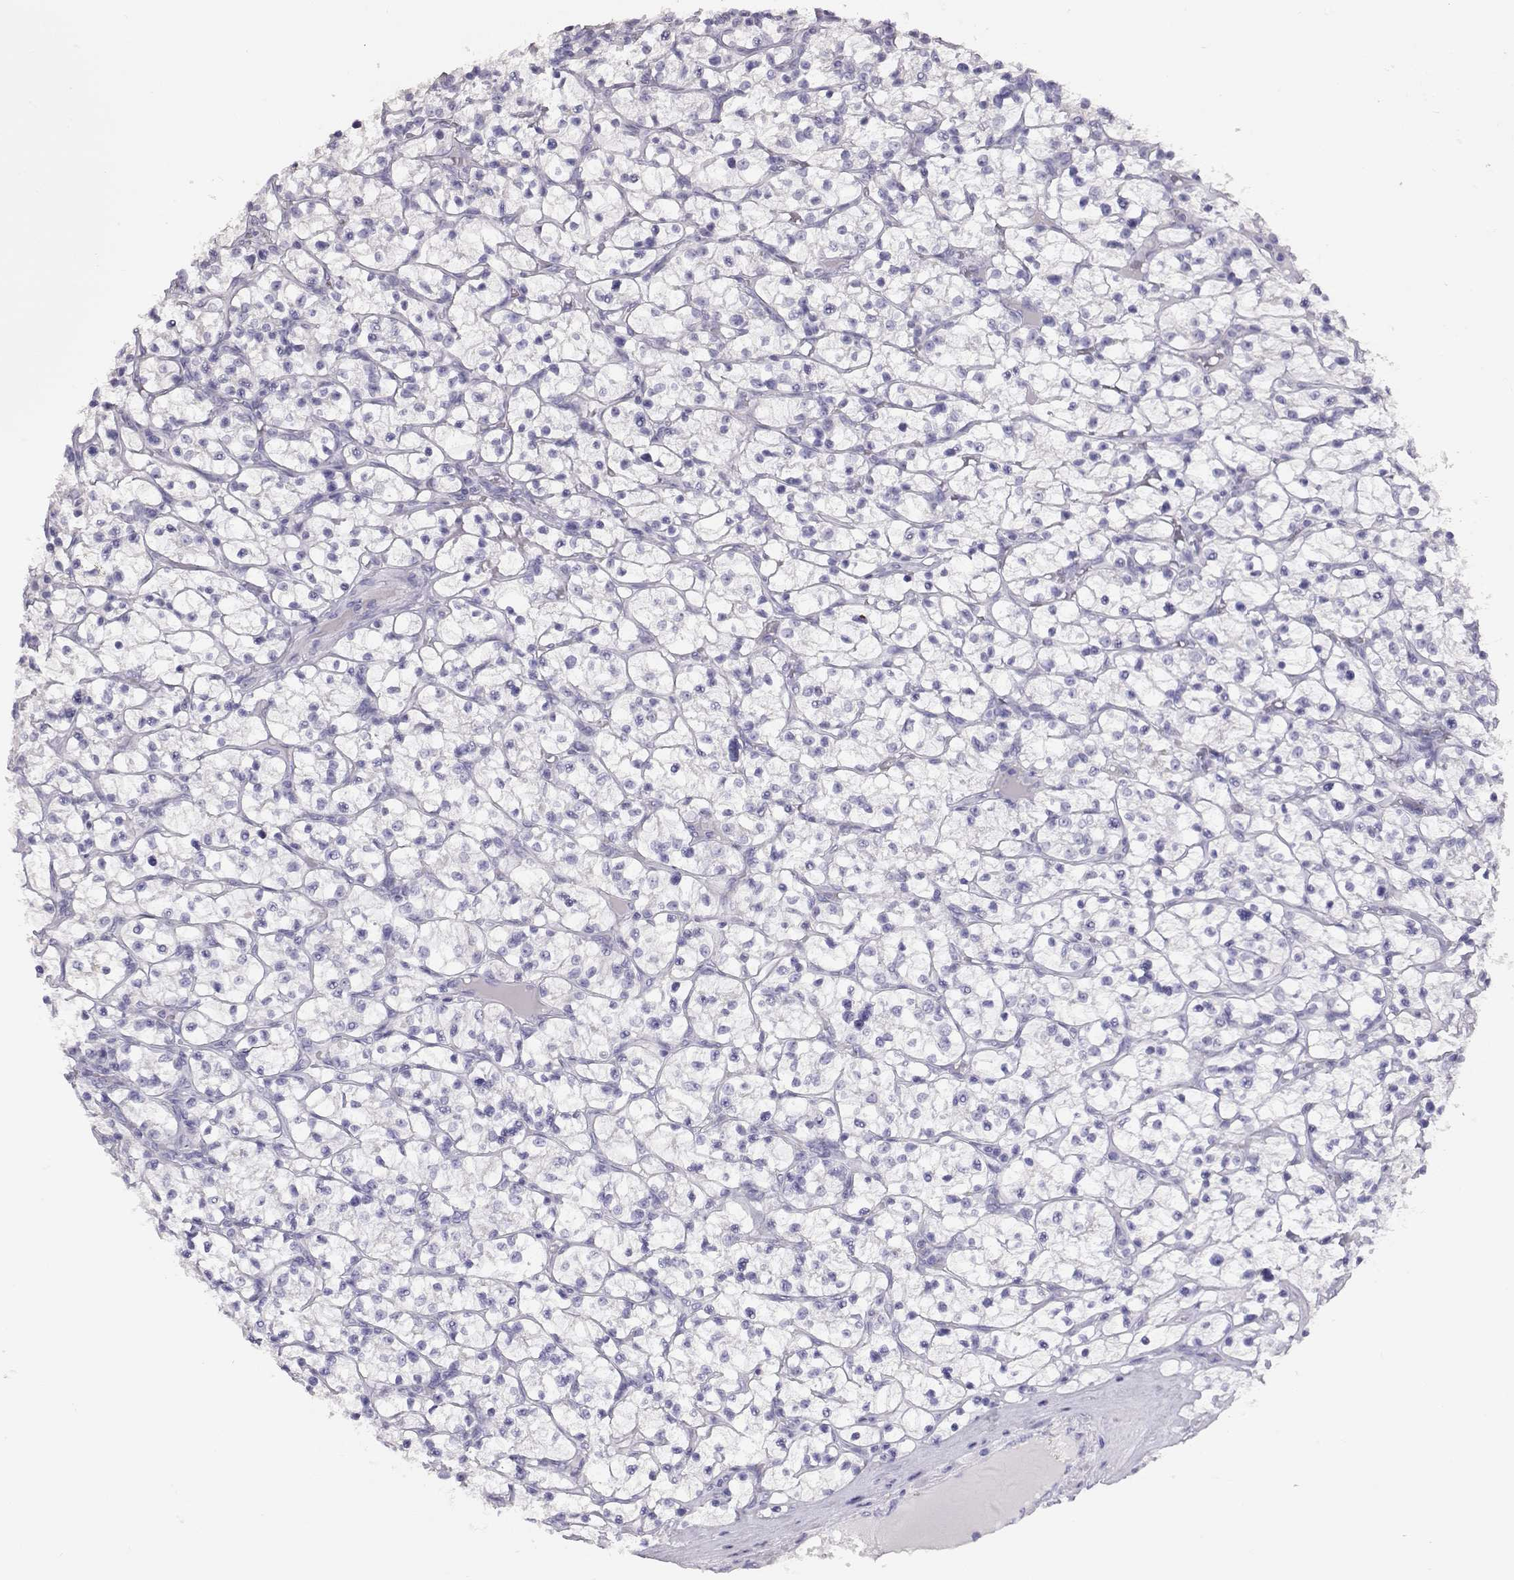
{"staining": {"intensity": "negative", "quantity": "none", "location": "none"}, "tissue": "renal cancer", "cell_type": "Tumor cells", "image_type": "cancer", "snomed": [{"axis": "morphology", "description": "Adenocarcinoma, NOS"}, {"axis": "topography", "description": "Kidney"}], "caption": "The photomicrograph shows no significant expression in tumor cells of renal adenocarcinoma.", "gene": "PMCH", "patient": {"sex": "female", "age": 64}}